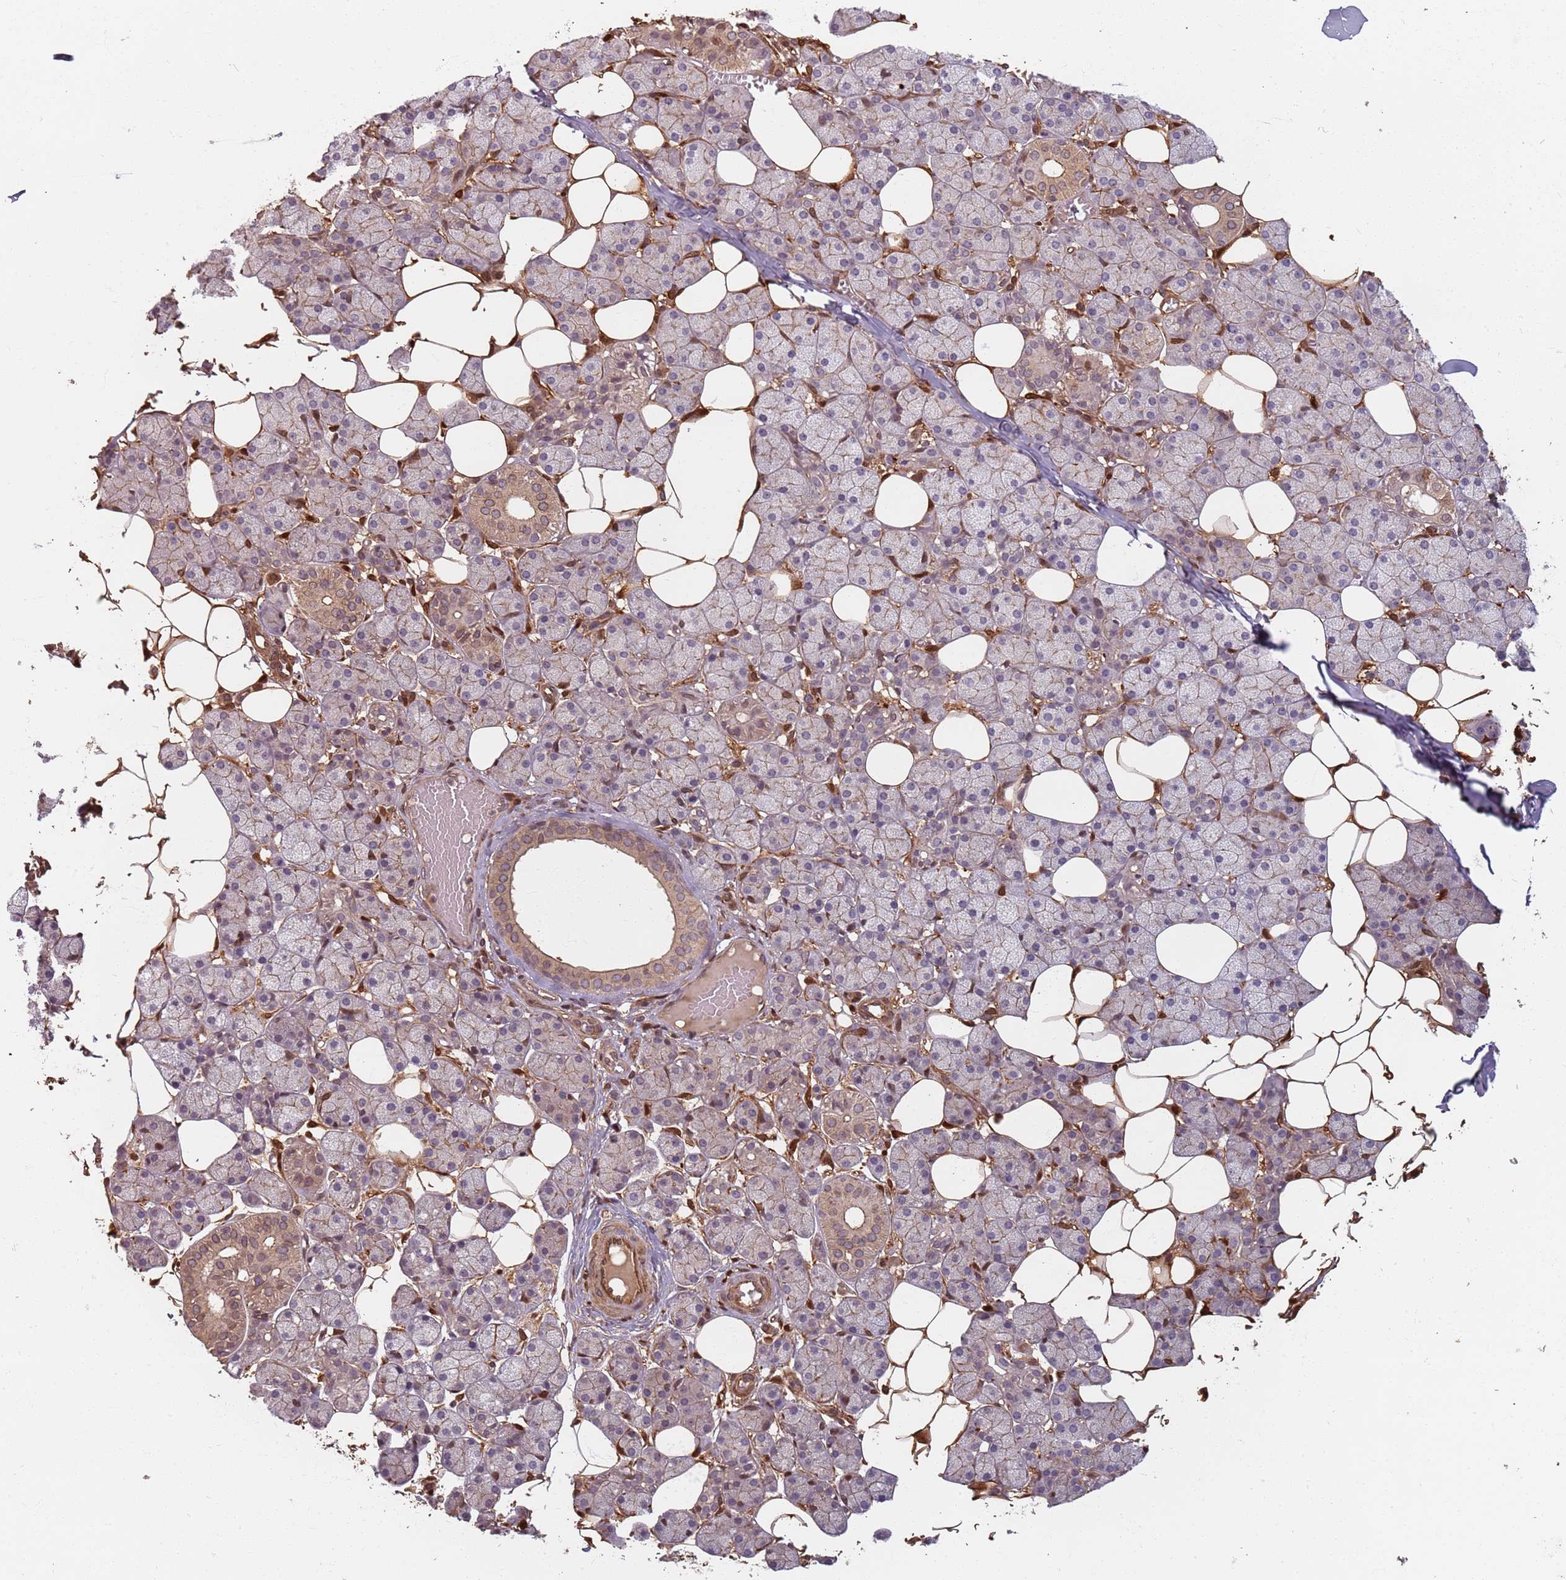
{"staining": {"intensity": "weak", "quantity": "25%-75%", "location": "cytoplasmic/membranous"}, "tissue": "salivary gland", "cell_type": "Glandular cells", "image_type": "normal", "snomed": [{"axis": "morphology", "description": "Normal tissue, NOS"}, {"axis": "topography", "description": "Salivary gland"}], "caption": "DAB (3,3'-diaminobenzidine) immunohistochemical staining of benign salivary gland reveals weak cytoplasmic/membranous protein staining in about 25%-75% of glandular cells. (DAB IHC with brightfield microscopy, high magnification).", "gene": "SDCCAG8", "patient": {"sex": "female", "age": 33}}